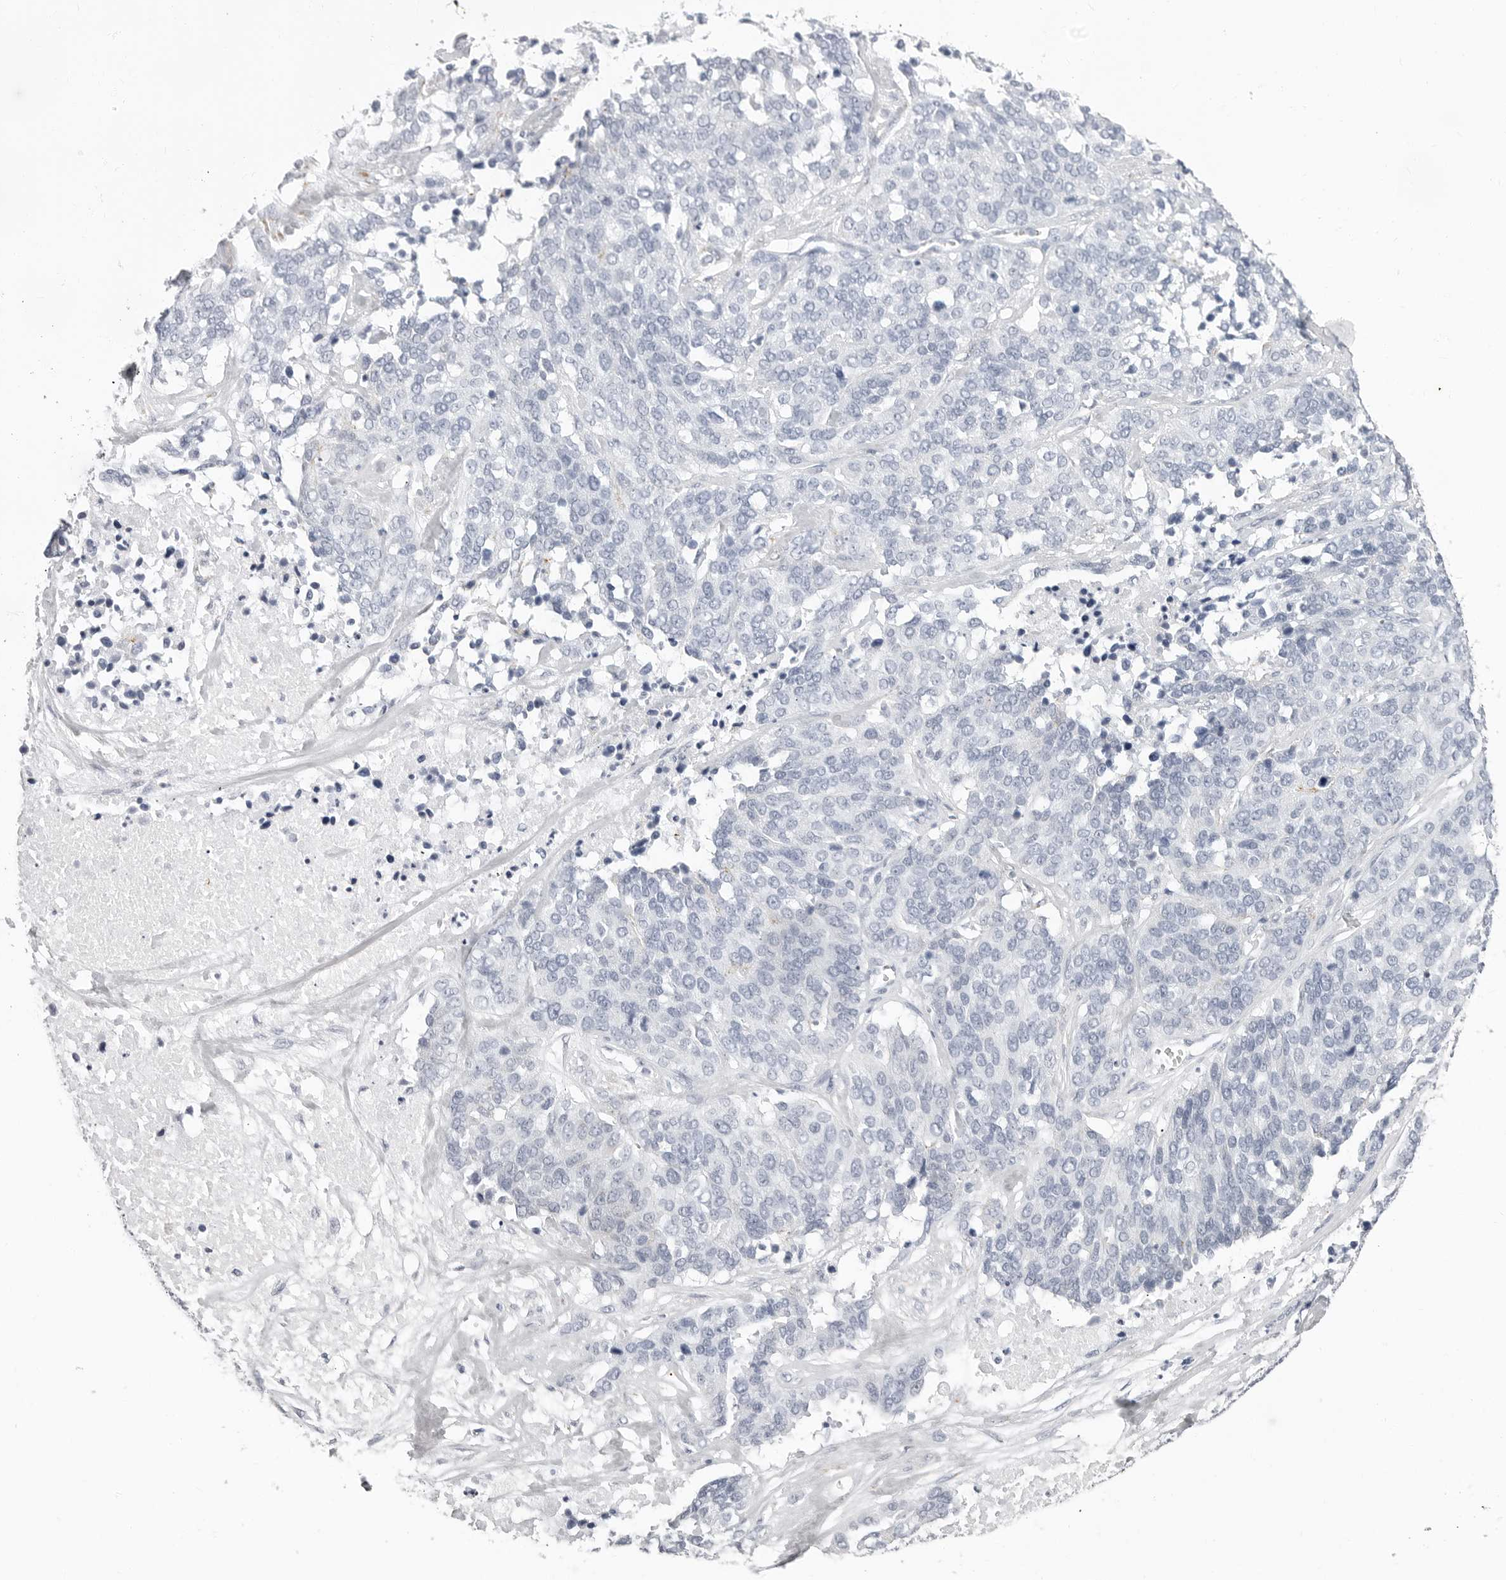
{"staining": {"intensity": "negative", "quantity": "none", "location": "none"}, "tissue": "ovarian cancer", "cell_type": "Tumor cells", "image_type": "cancer", "snomed": [{"axis": "morphology", "description": "Cystadenocarcinoma, serous, NOS"}, {"axis": "topography", "description": "Ovary"}], "caption": "The micrograph shows no staining of tumor cells in ovarian serous cystadenocarcinoma.", "gene": "ERICH3", "patient": {"sex": "female", "age": 44}}